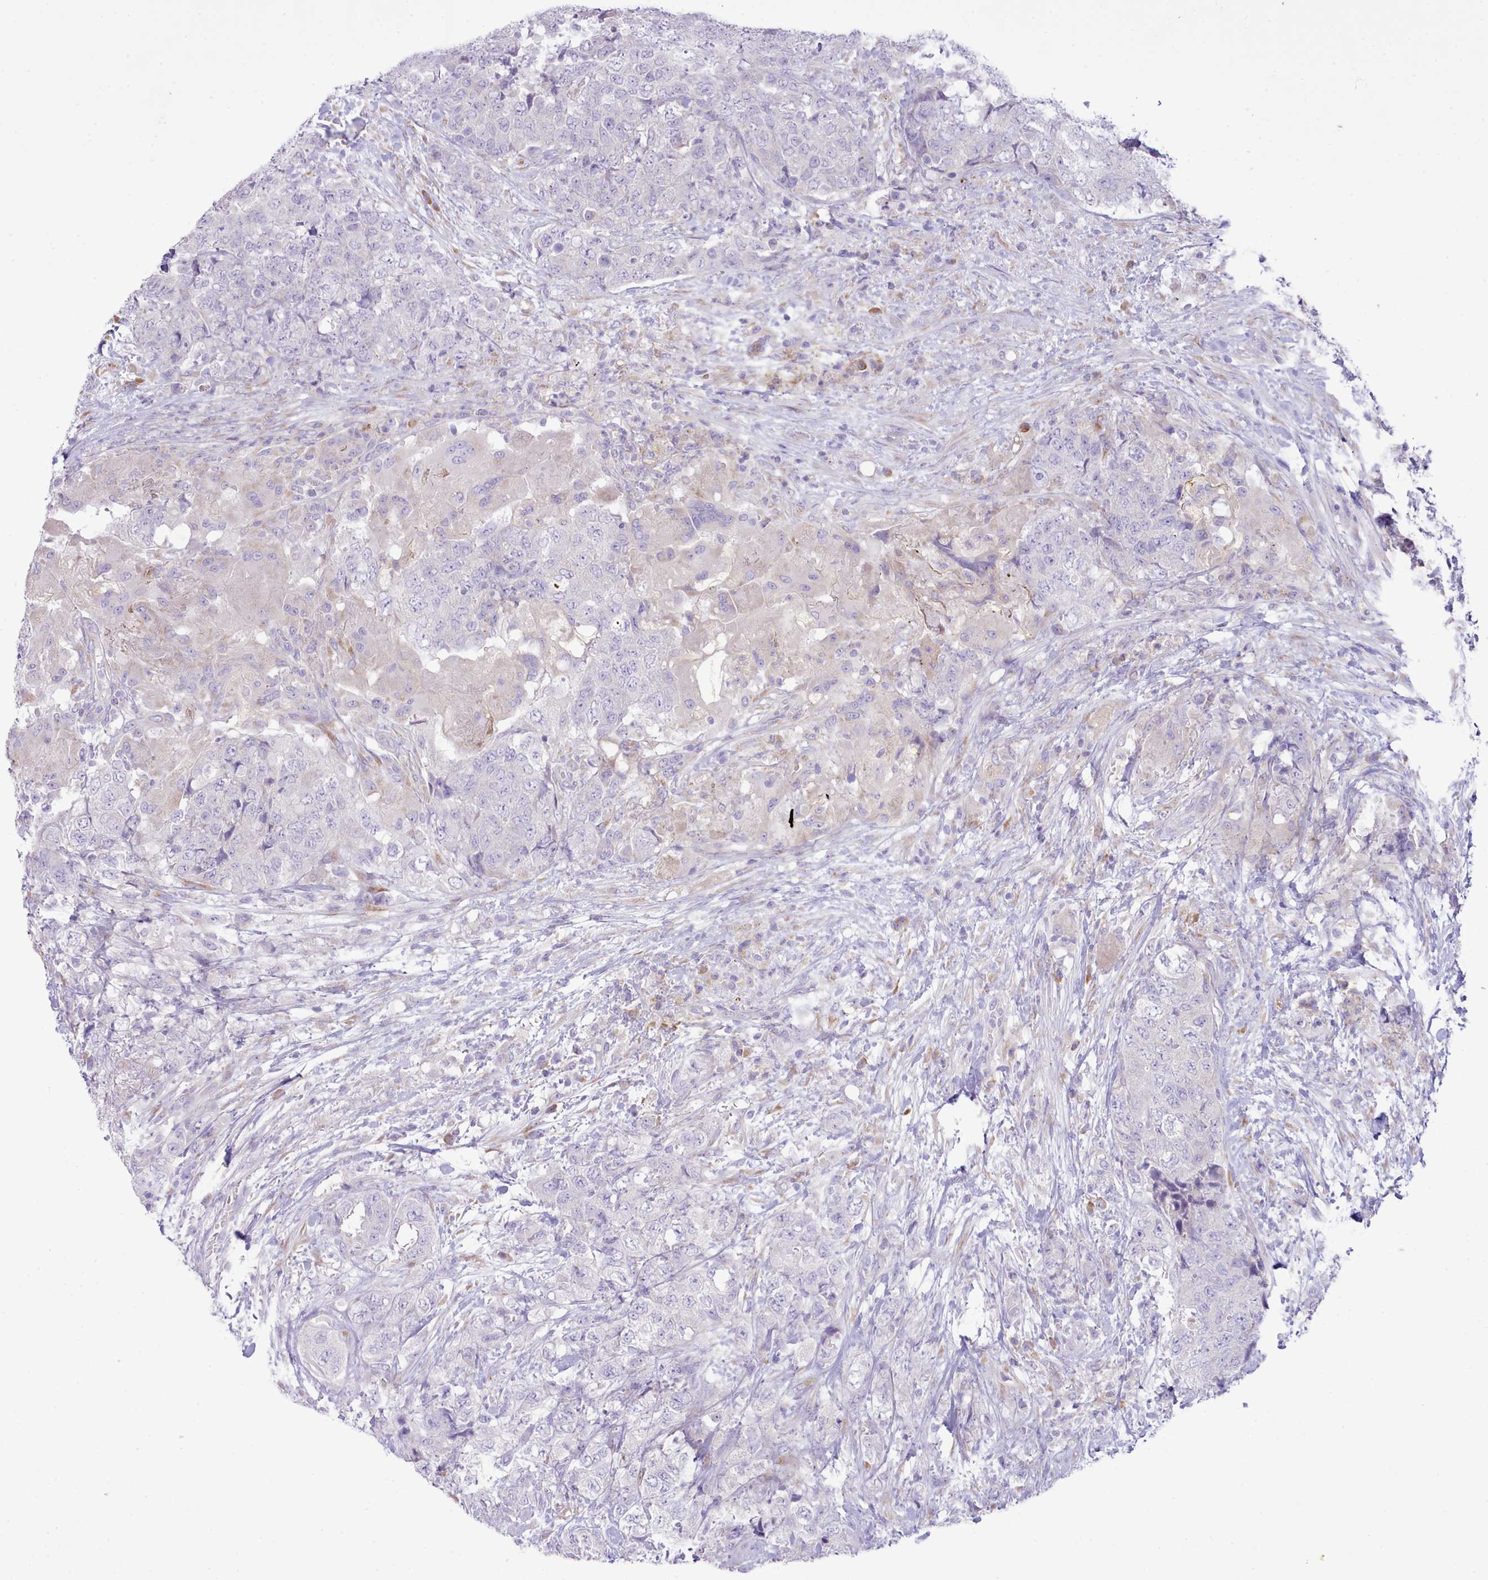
{"staining": {"intensity": "negative", "quantity": "none", "location": "none"}, "tissue": "urothelial cancer", "cell_type": "Tumor cells", "image_type": "cancer", "snomed": [{"axis": "morphology", "description": "Urothelial carcinoma, High grade"}, {"axis": "topography", "description": "Urinary bladder"}], "caption": "IHC histopathology image of neoplastic tissue: human high-grade urothelial carcinoma stained with DAB demonstrates no significant protein staining in tumor cells. (DAB (3,3'-diaminobenzidine) IHC with hematoxylin counter stain).", "gene": "CCL1", "patient": {"sex": "female", "age": 78}}